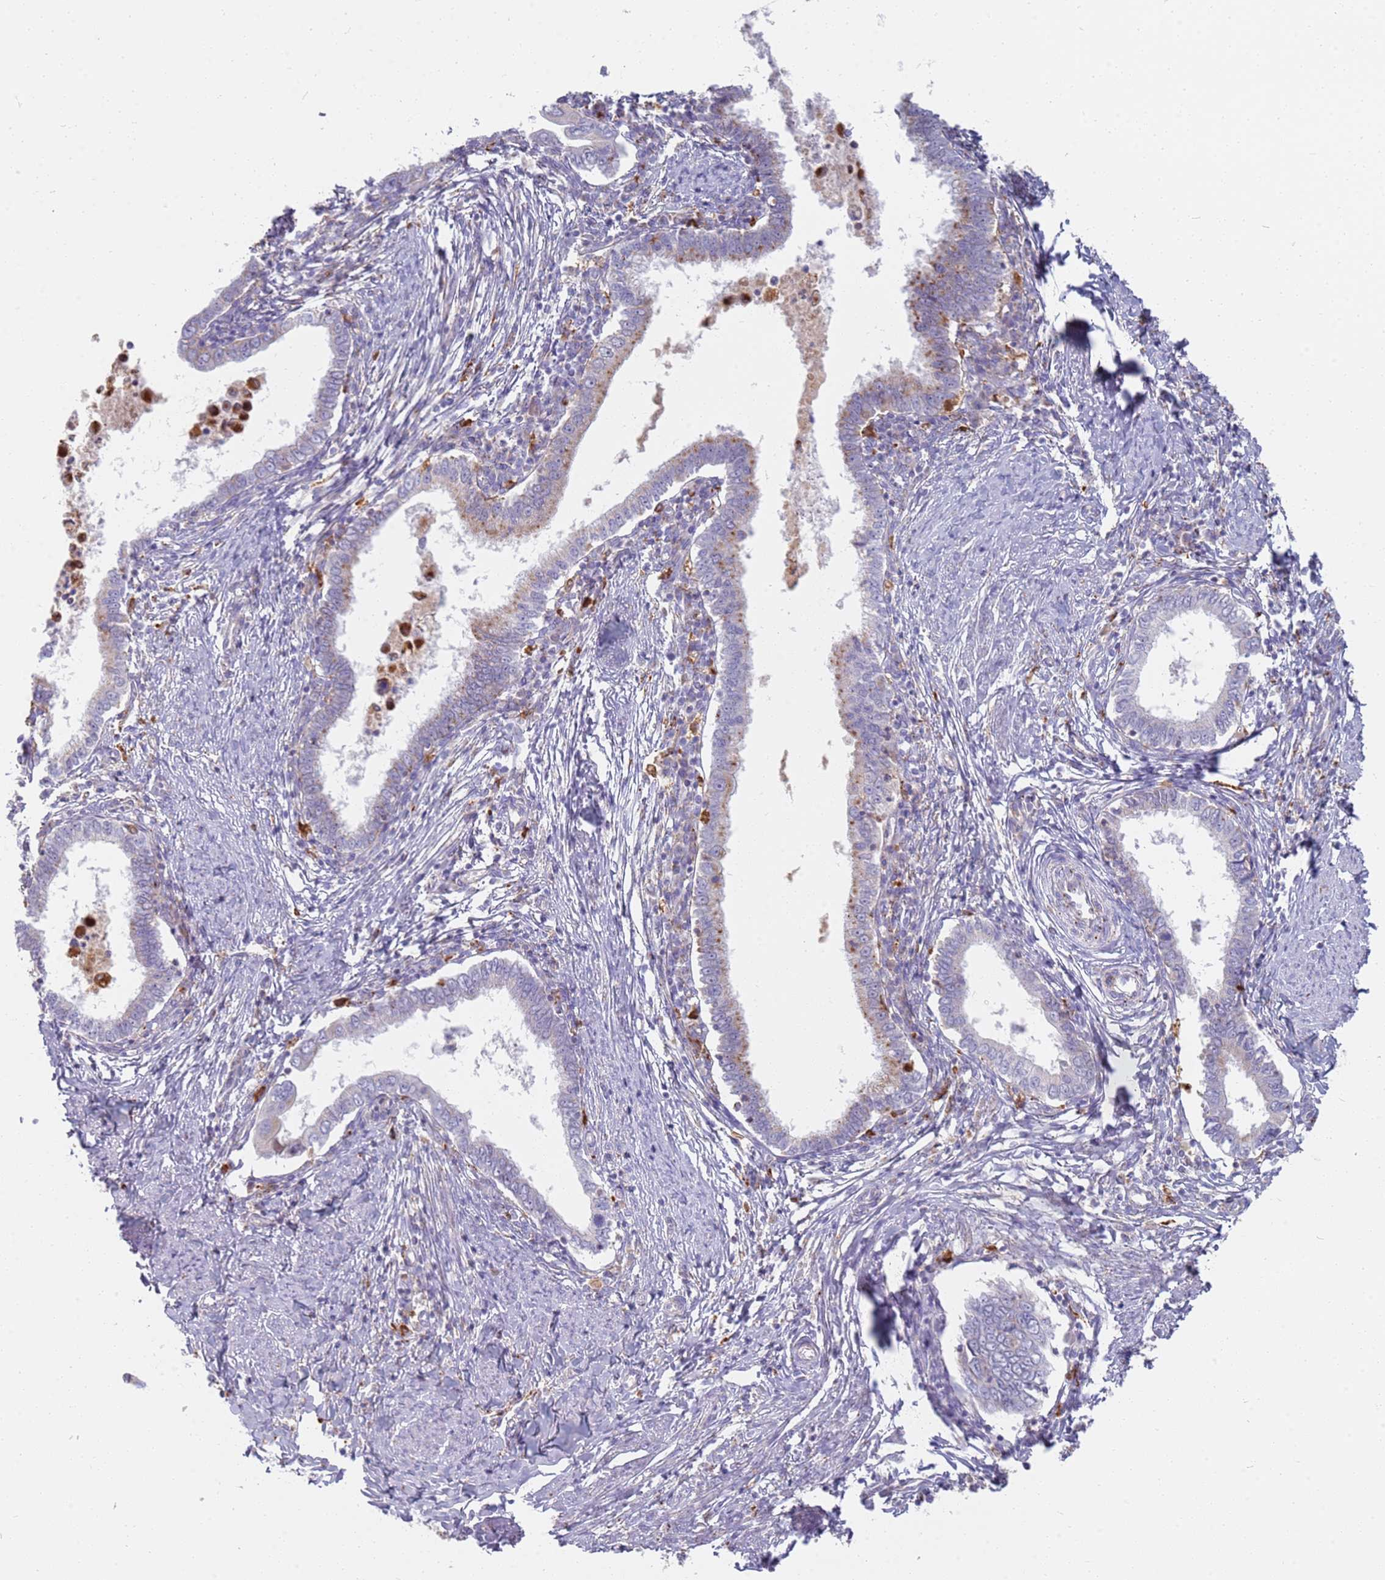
{"staining": {"intensity": "weak", "quantity": "<25%", "location": "cytoplasmic/membranous"}, "tissue": "cervical cancer", "cell_type": "Tumor cells", "image_type": "cancer", "snomed": [{"axis": "morphology", "description": "Adenocarcinoma, NOS"}, {"axis": "topography", "description": "Cervix"}], "caption": "DAB immunohistochemical staining of adenocarcinoma (cervical) shows no significant staining in tumor cells.", "gene": "TMEM229B", "patient": {"sex": "female", "age": 36}}